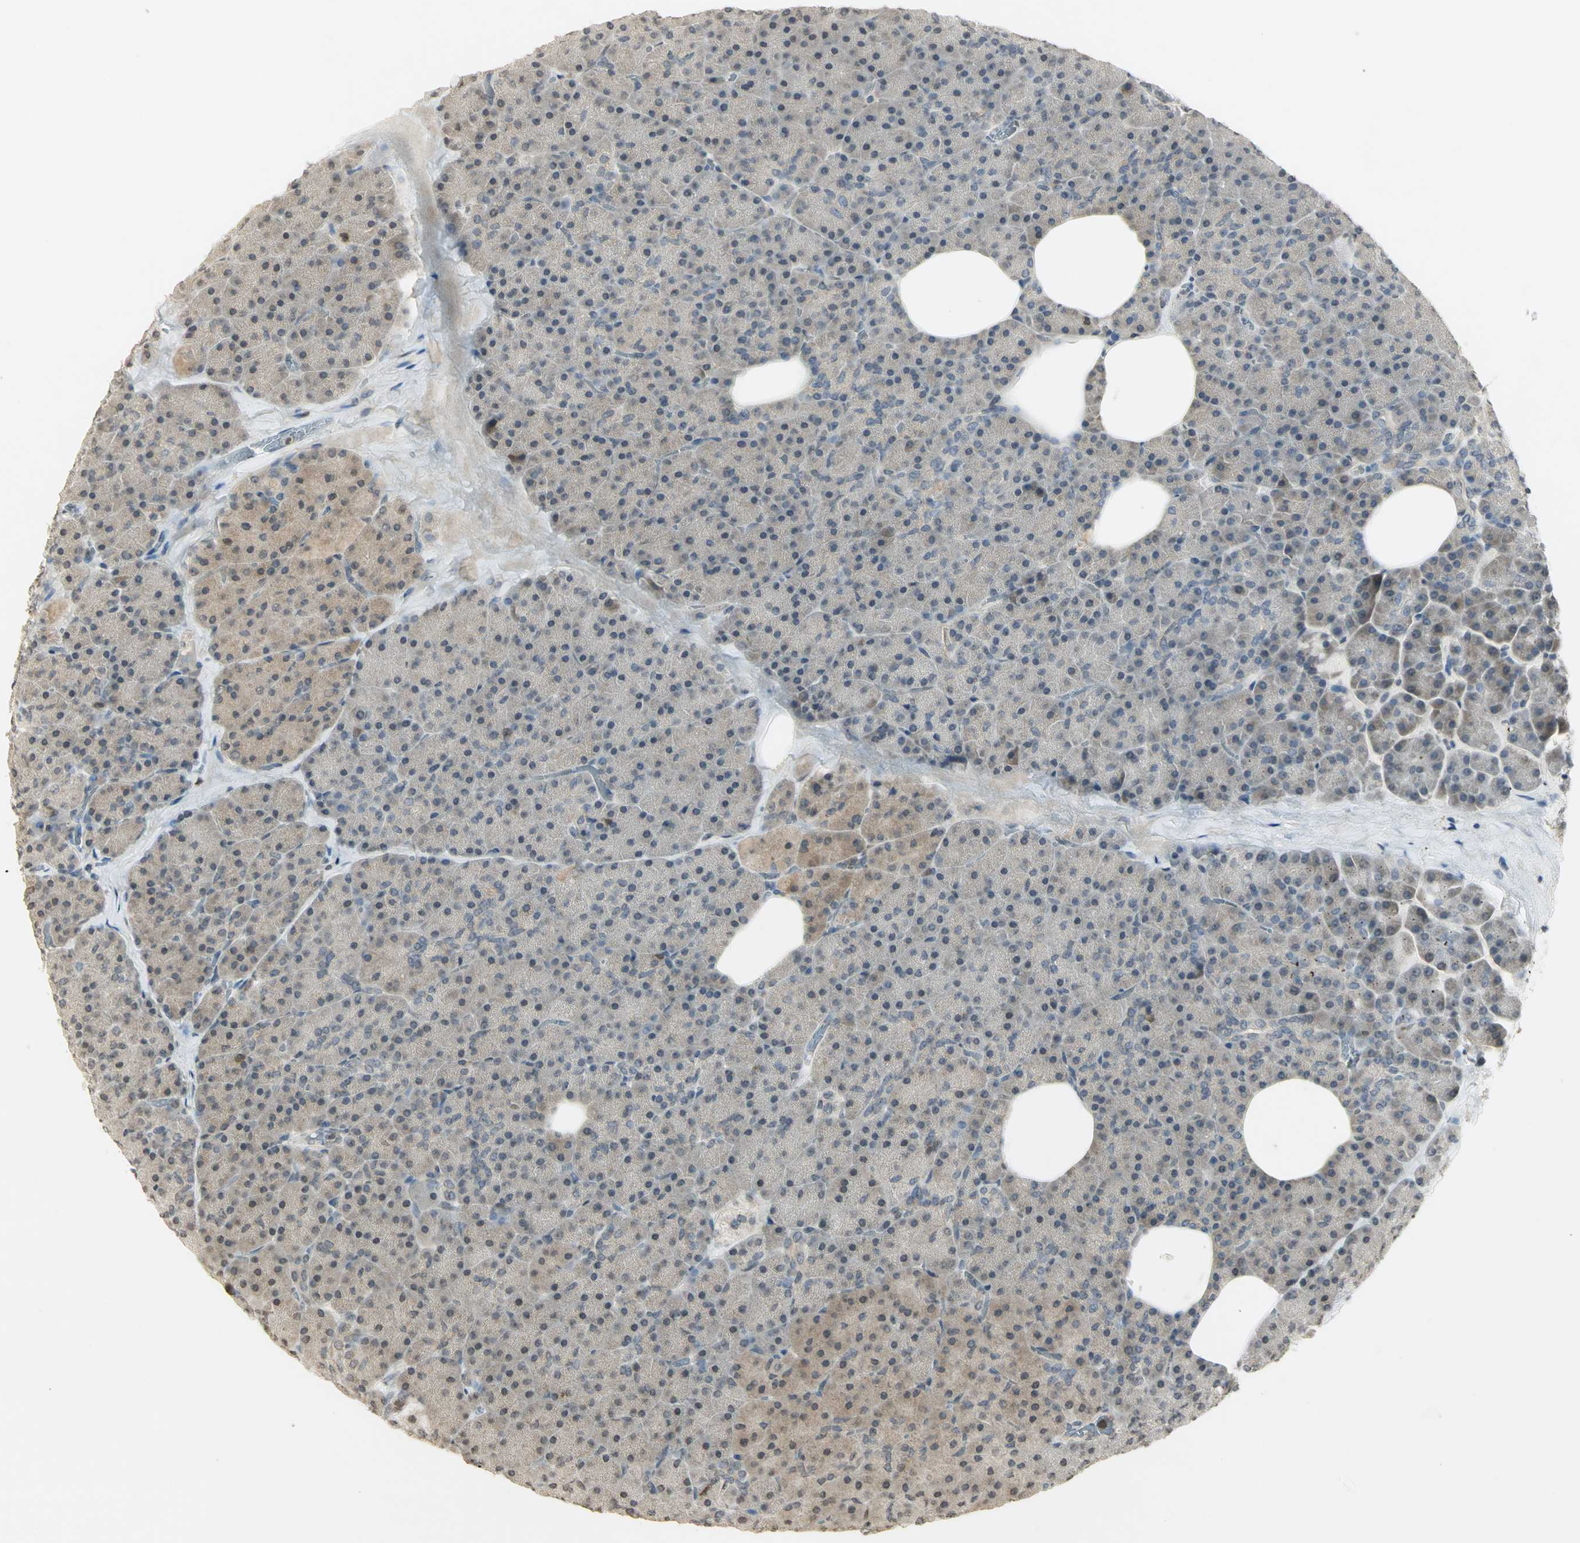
{"staining": {"intensity": "weak", "quantity": "<25%", "location": "cytoplasmic/membranous"}, "tissue": "pancreas", "cell_type": "Exocrine glandular cells", "image_type": "normal", "snomed": [{"axis": "morphology", "description": "Normal tissue, NOS"}, {"axis": "topography", "description": "Pancreas"}], "caption": "Exocrine glandular cells show no significant protein positivity in benign pancreas. (Stains: DAB (3,3'-diaminobenzidine) IHC with hematoxylin counter stain, Microscopy: brightfield microscopy at high magnification).", "gene": "IL16", "patient": {"sex": "female", "age": 35}}